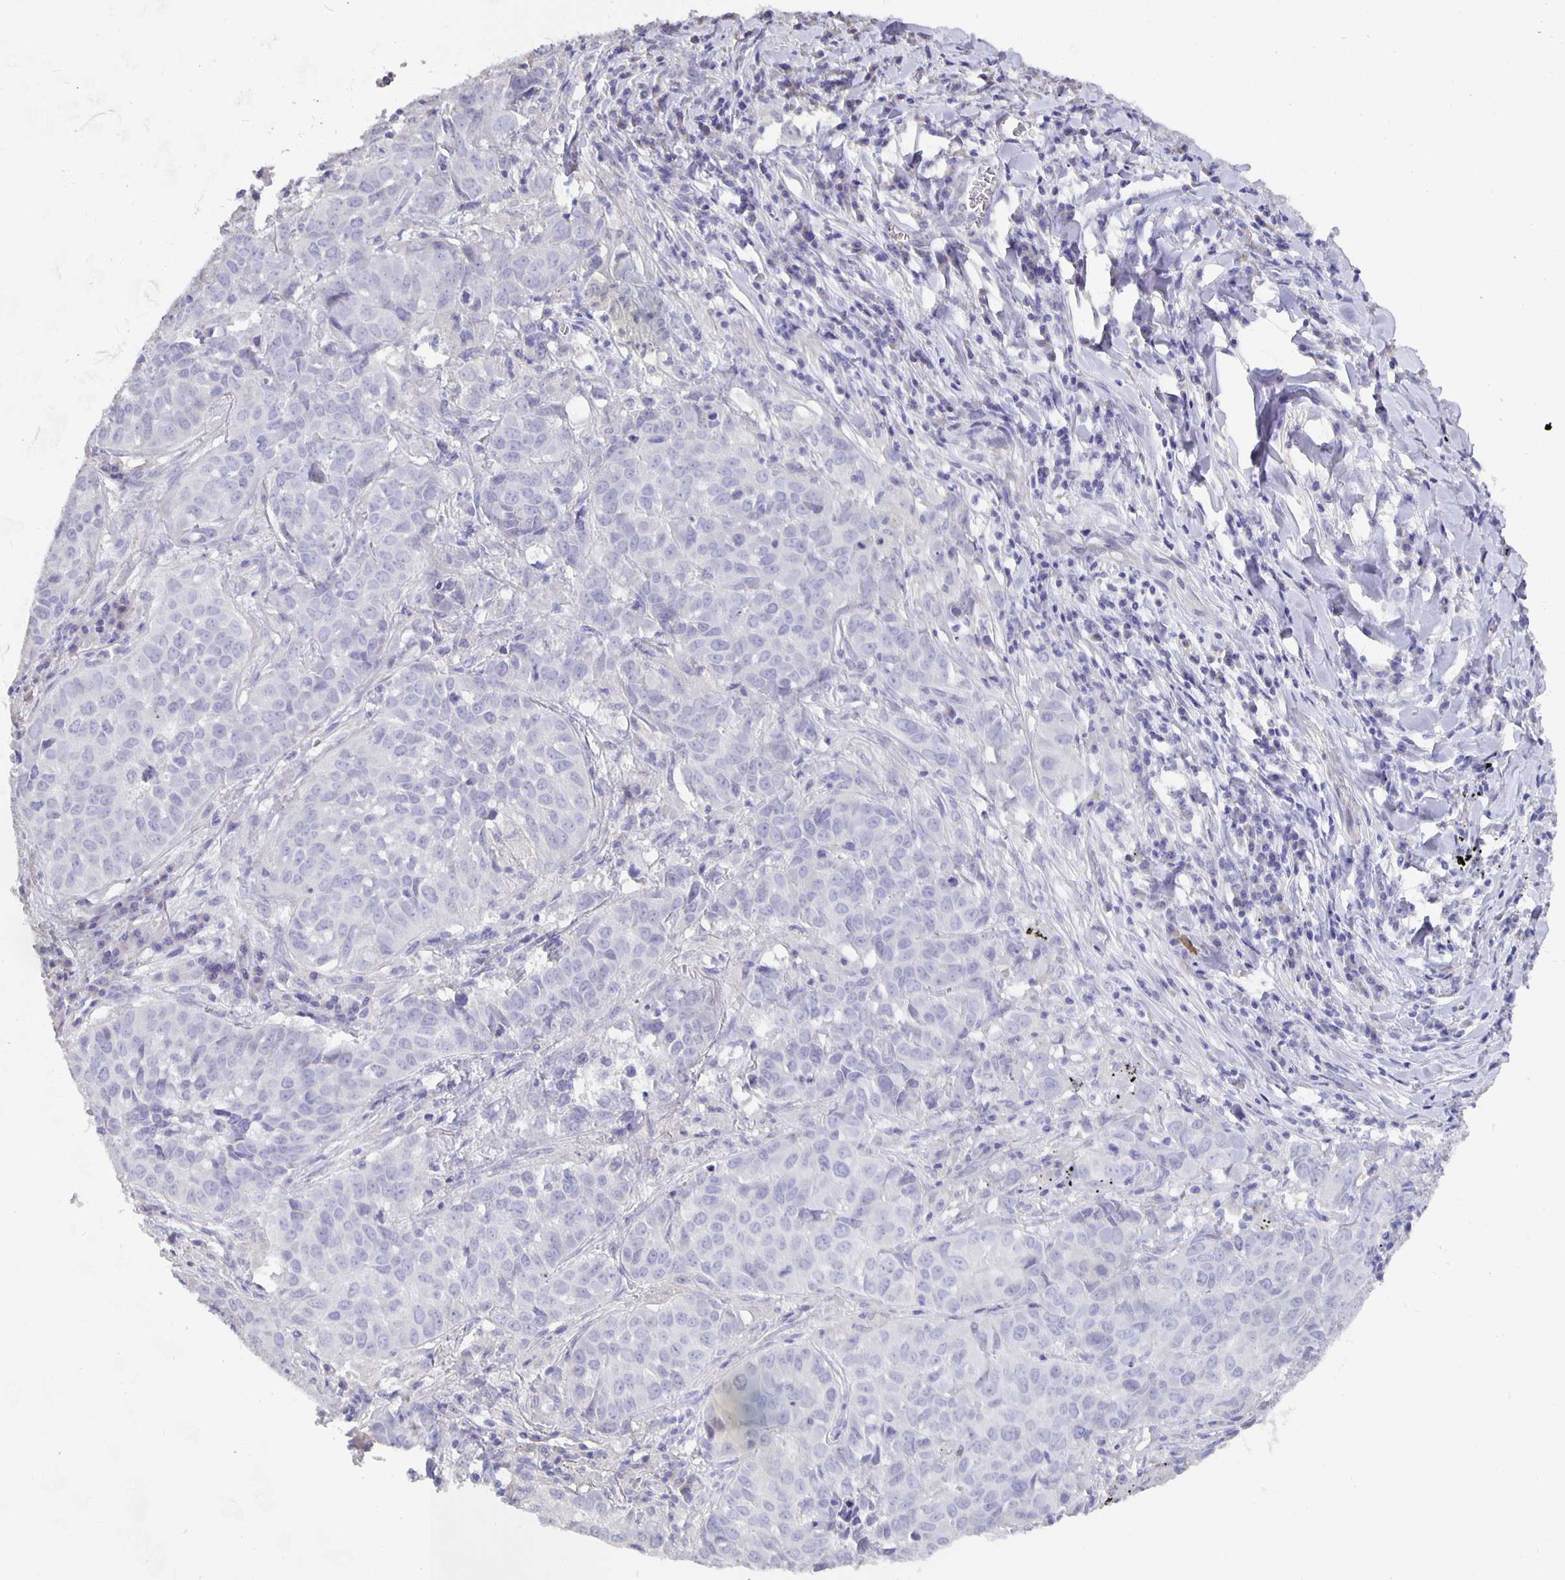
{"staining": {"intensity": "negative", "quantity": "none", "location": "none"}, "tissue": "lung cancer", "cell_type": "Tumor cells", "image_type": "cancer", "snomed": [{"axis": "morphology", "description": "Adenocarcinoma, NOS"}, {"axis": "topography", "description": "Lung"}], "caption": "A high-resolution image shows immunohistochemistry staining of lung cancer, which displays no significant staining in tumor cells.", "gene": "CFAP74", "patient": {"sex": "female", "age": 50}}